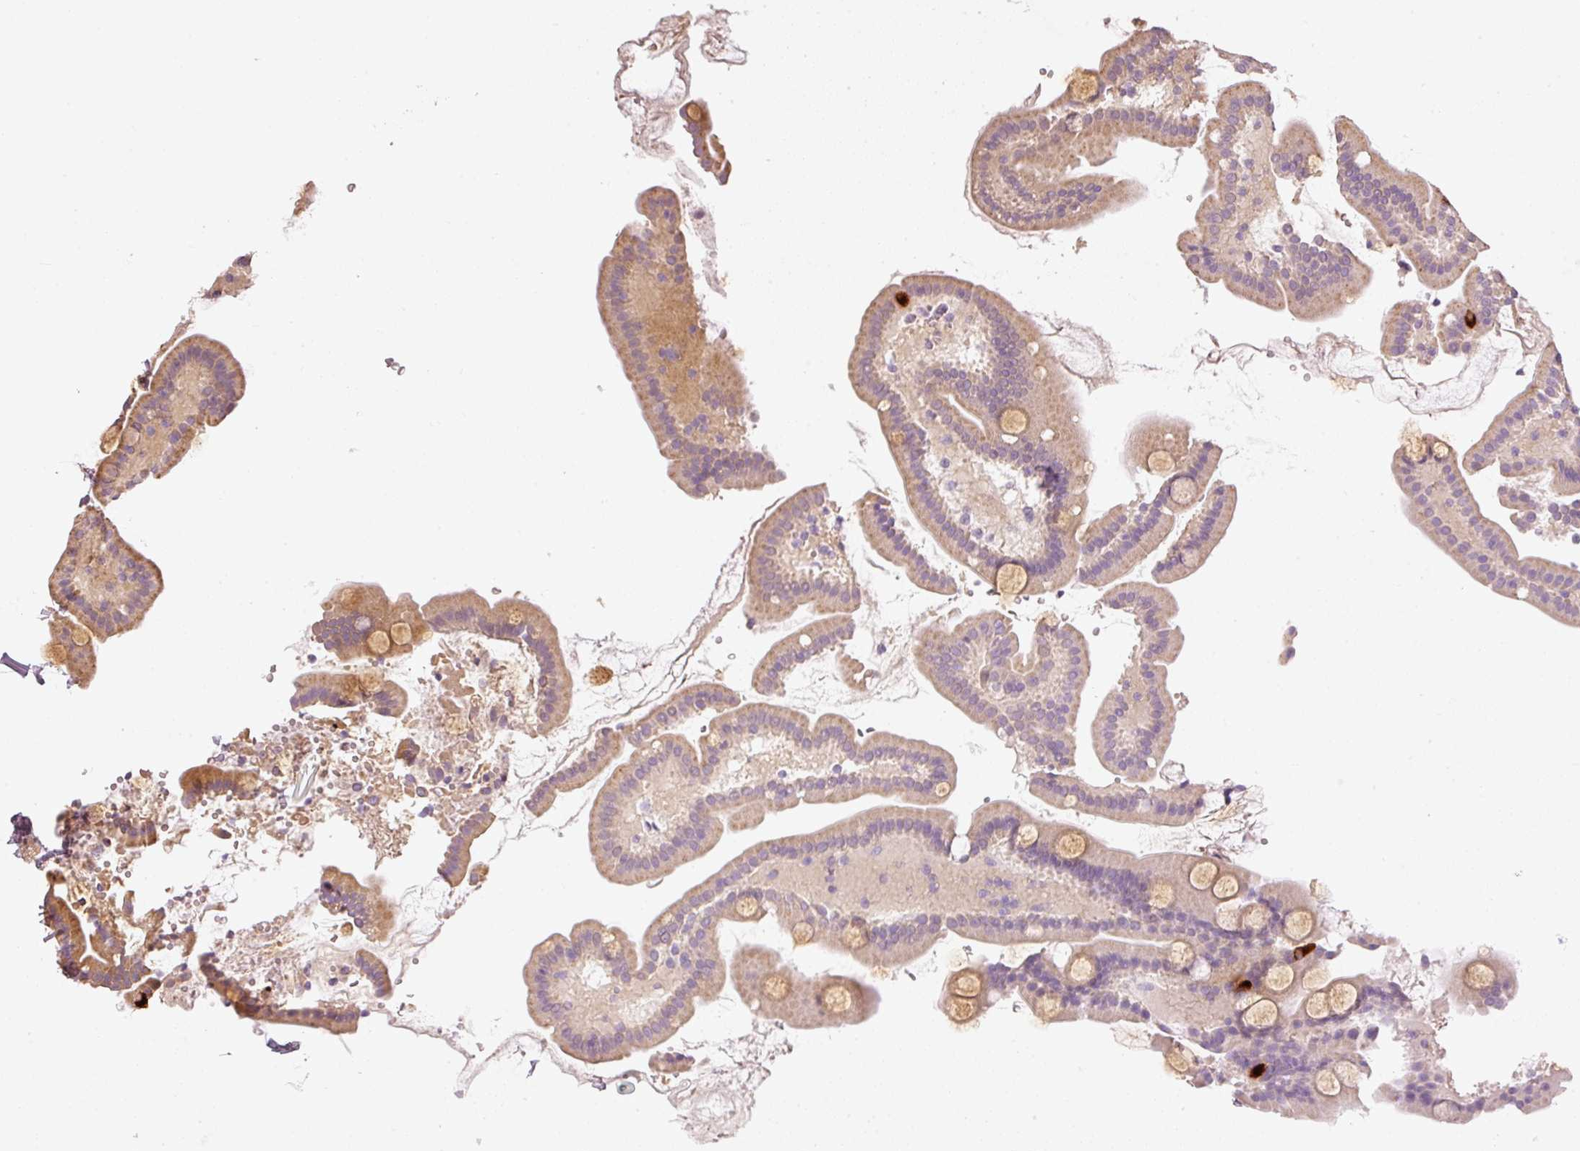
{"staining": {"intensity": "moderate", "quantity": "25%-75%", "location": "cytoplasmic/membranous"}, "tissue": "duodenum", "cell_type": "Glandular cells", "image_type": "normal", "snomed": [{"axis": "morphology", "description": "Normal tissue, NOS"}, {"axis": "topography", "description": "Duodenum"}], "caption": "IHC of unremarkable human duodenum demonstrates medium levels of moderate cytoplasmic/membranous expression in about 25%-75% of glandular cells.", "gene": "MTHFD1L", "patient": {"sex": "male", "age": 55}}